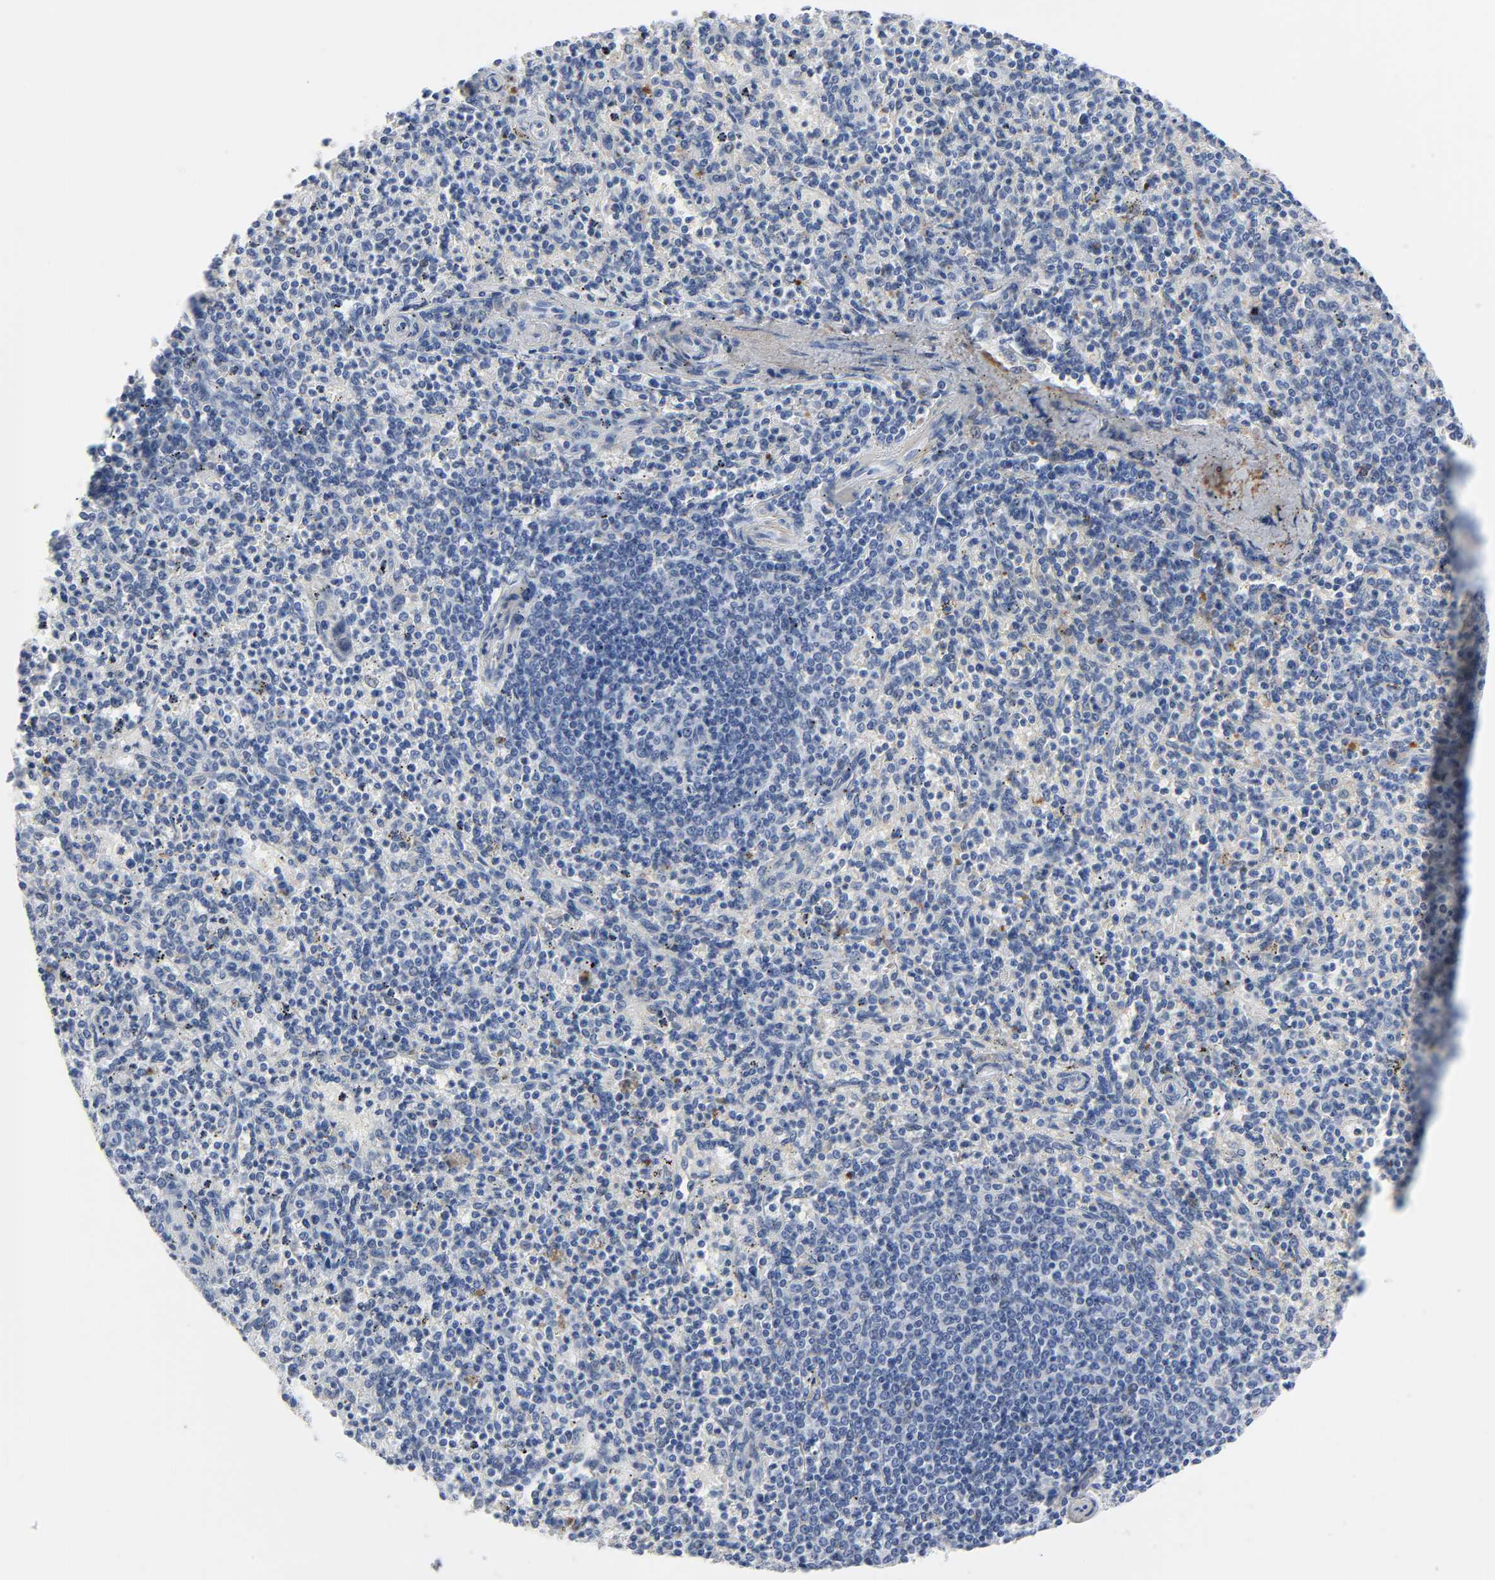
{"staining": {"intensity": "negative", "quantity": "none", "location": "none"}, "tissue": "spleen", "cell_type": "Cells in red pulp", "image_type": "normal", "snomed": [{"axis": "morphology", "description": "Normal tissue, NOS"}, {"axis": "topography", "description": "Spleen"}], "caption": "Normal spleen was stained to show a protein in brown. There is no significant expression in cells in red pulp. (Stains: DAB immunohistochemistry with hematoxylin counter stain, Microscopy: brightfield microscopy at high magnification).", "gene": "FBLN1", "patient": {"sex": "male", "age": 72}}